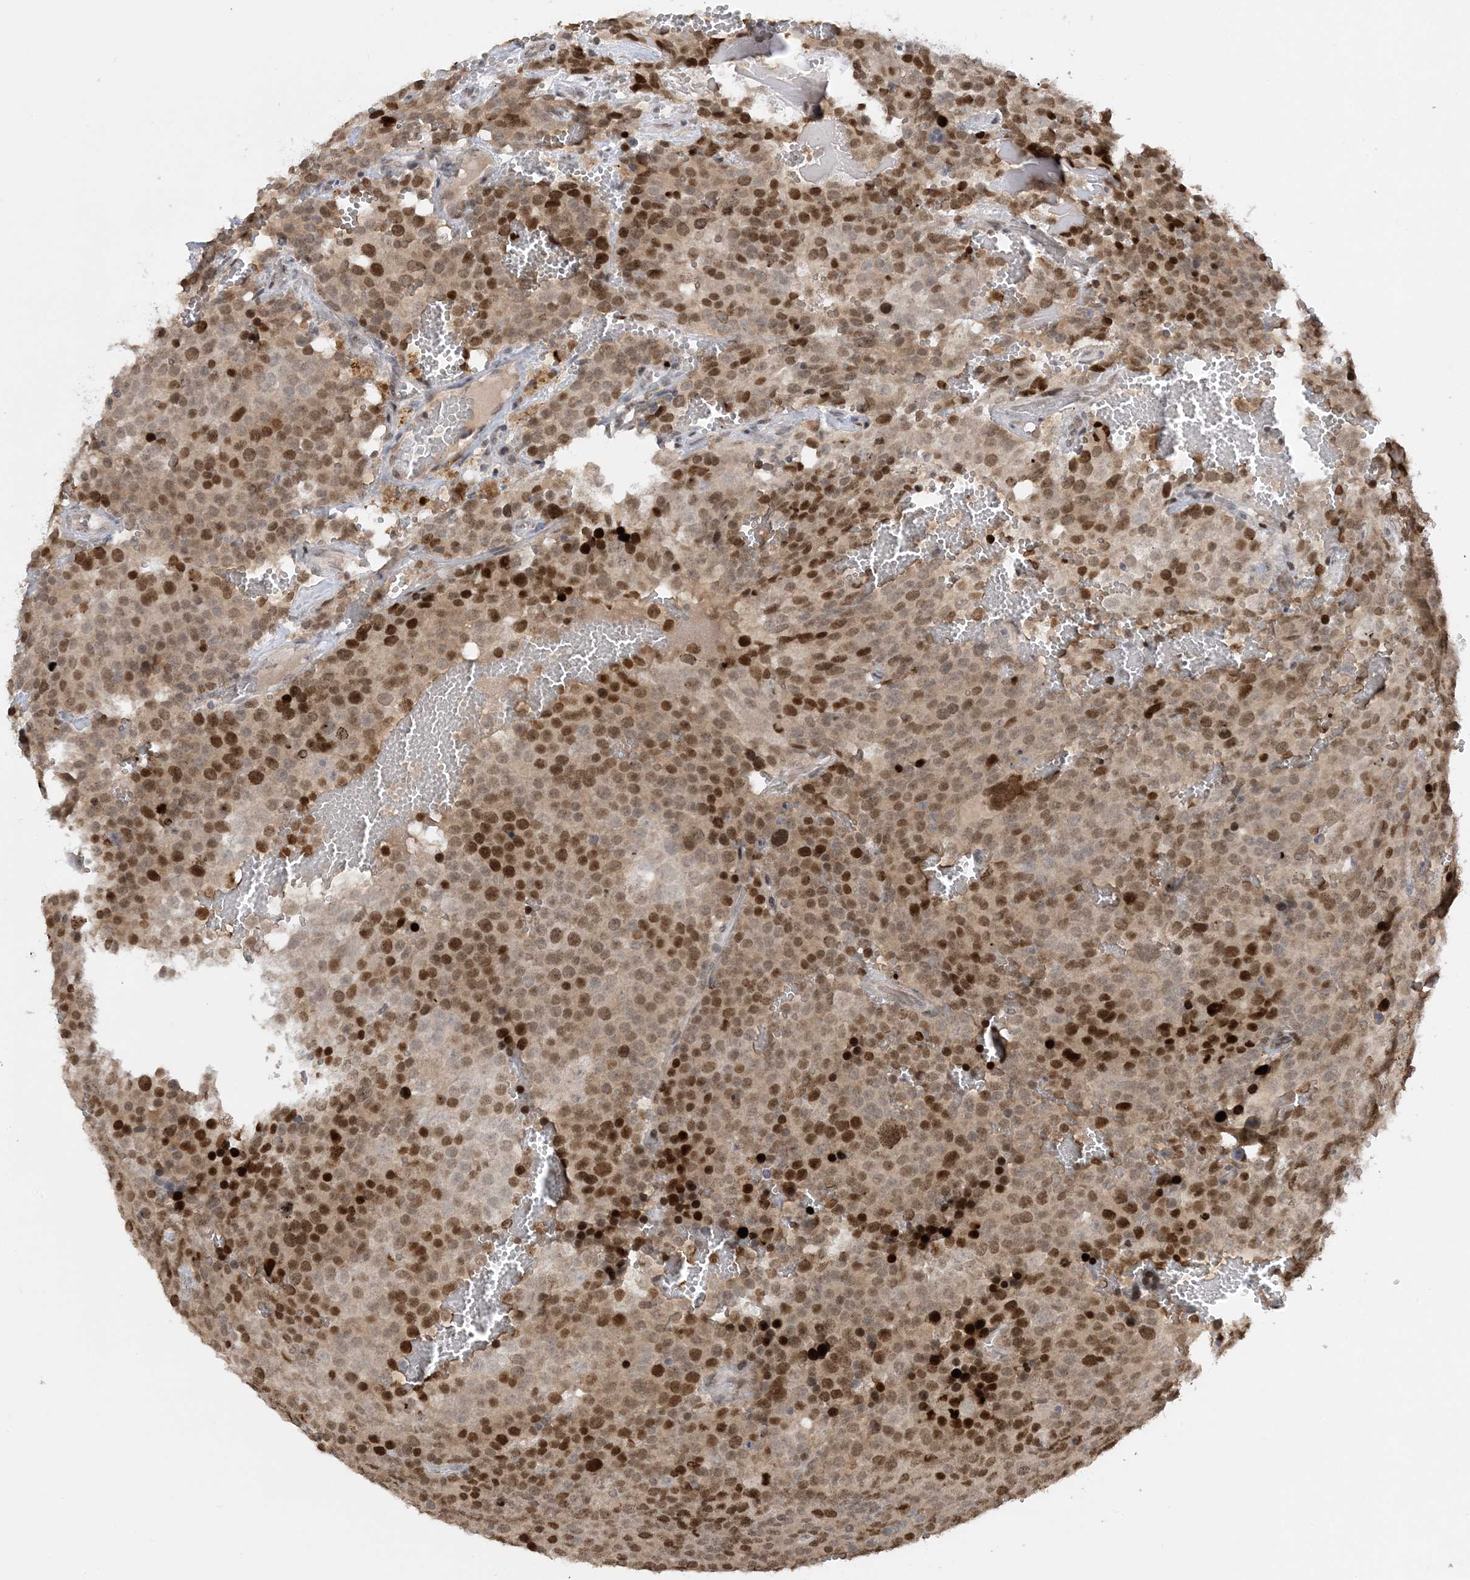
{"staining": {"intensity": "moderate", "quantity": ">75%", "location": "nuclear"}, "tissue": "testis cancer", "cell_type": "Tumor cells", "image_type": "cancer", "snomed": [{"axis": "morphology", "description": "Seminoma, NOS"}, {"axis": "topography", "description": "Testis"}], "caption": "IHC histopathology image of human testis cancer stained for a protein (brown), which shows medium levels of moderate nuclear positivity in approximately >75% of tumor cells.", "gene": "ACYP2", "patient": {"sex": "male", "age": 71}}